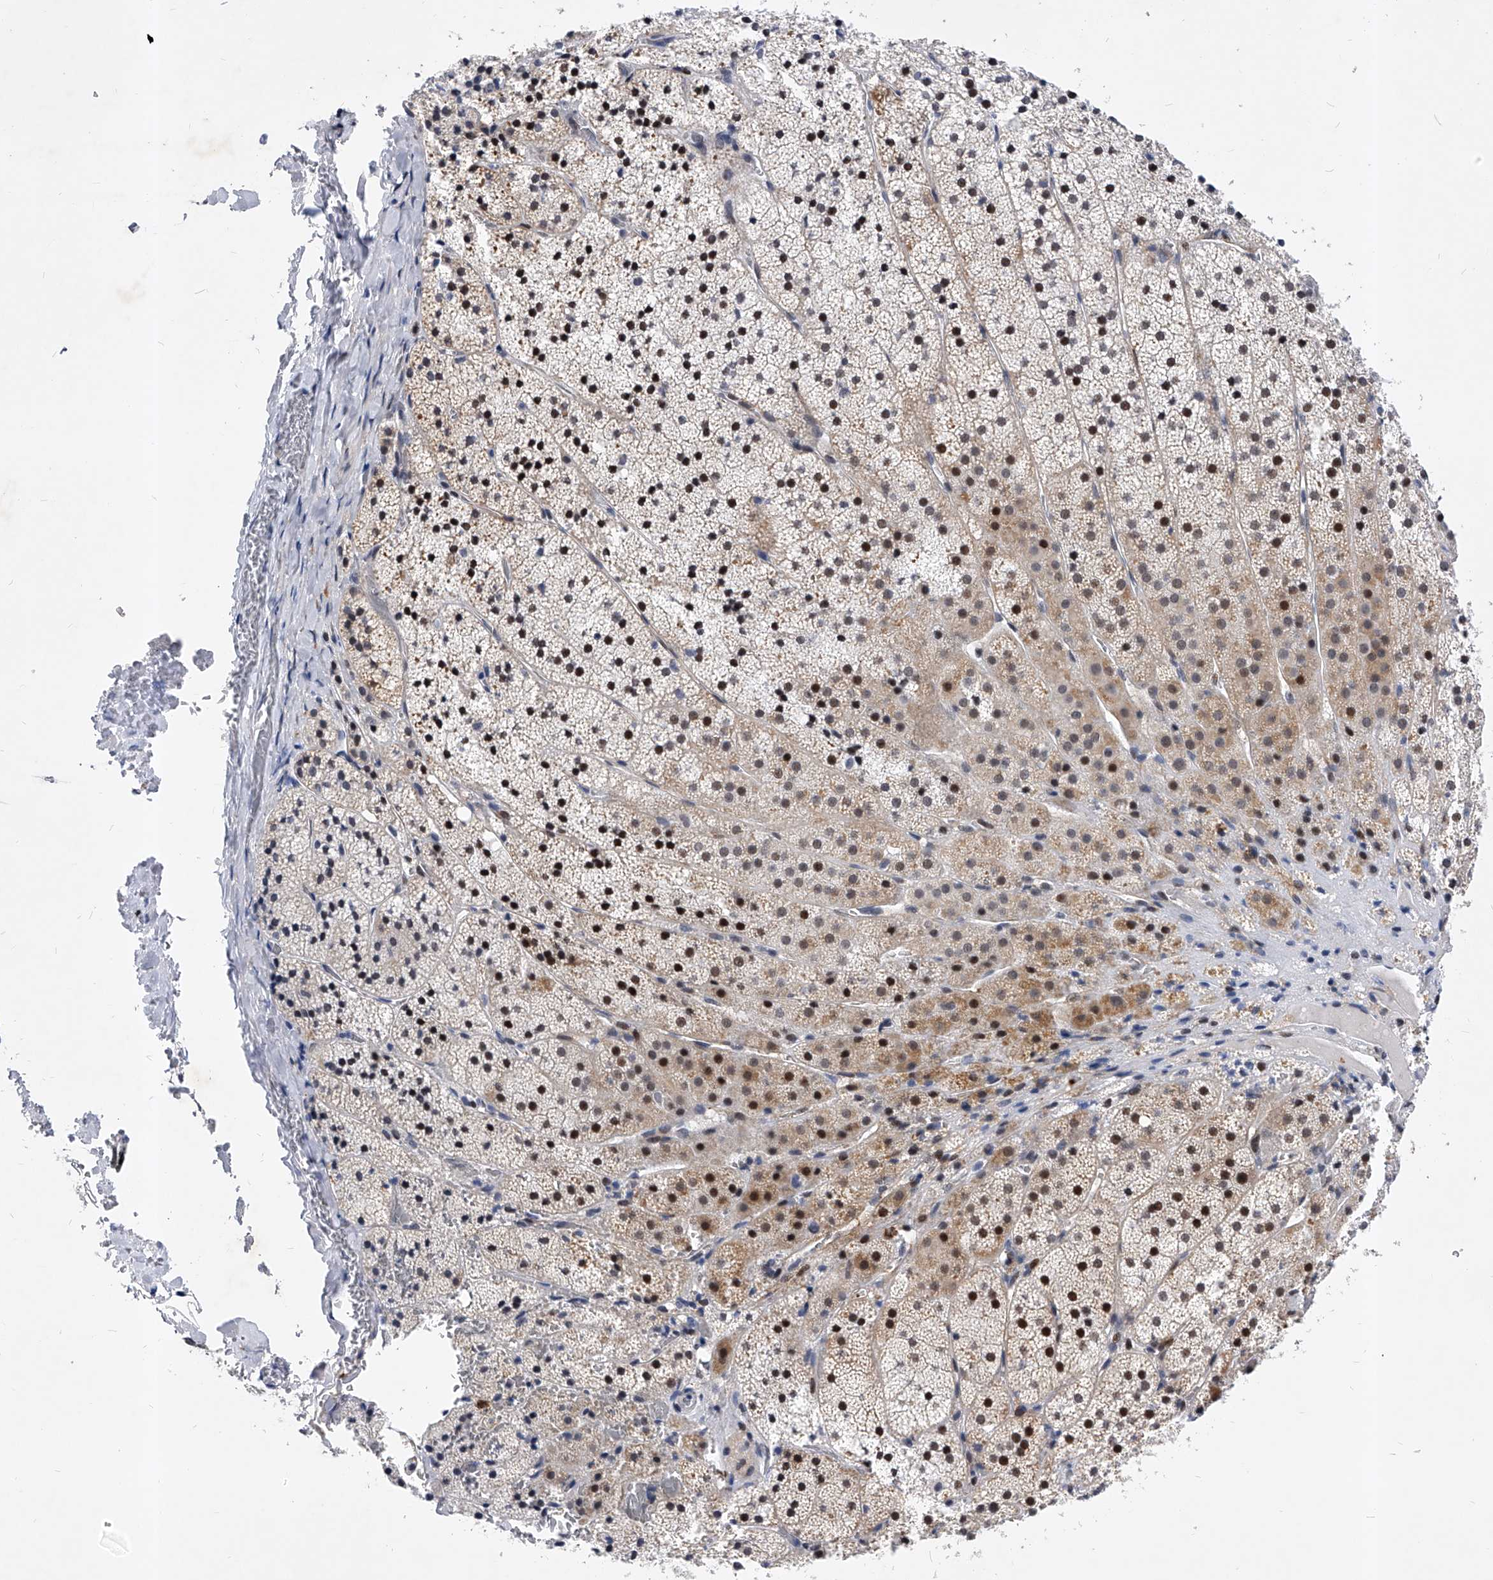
{"staining": {"intensity": "strong", "quantity": "25%-75%", "location": "nuclear"}, "tissue": "adrenal gland", "cell_type": "Glandular cells", "image_type": "normal", "snomed": [{"axis": "morphology", "description": "Normal tissue, NOS"}, {"axis": "topography", "description": "Adrenal gland"}], "caption": "Immunohistochemistry micrograph of benign adrenal gland: adrenal gland stained using immunohistochemistry (IHC) demonstrates high levels of strong protein expression localized specifically in the nuclear of glandular cells, appearing as a nuclear brown color.", "gene": "TESK2", "patient": {"sex": "female", "age": 44}}